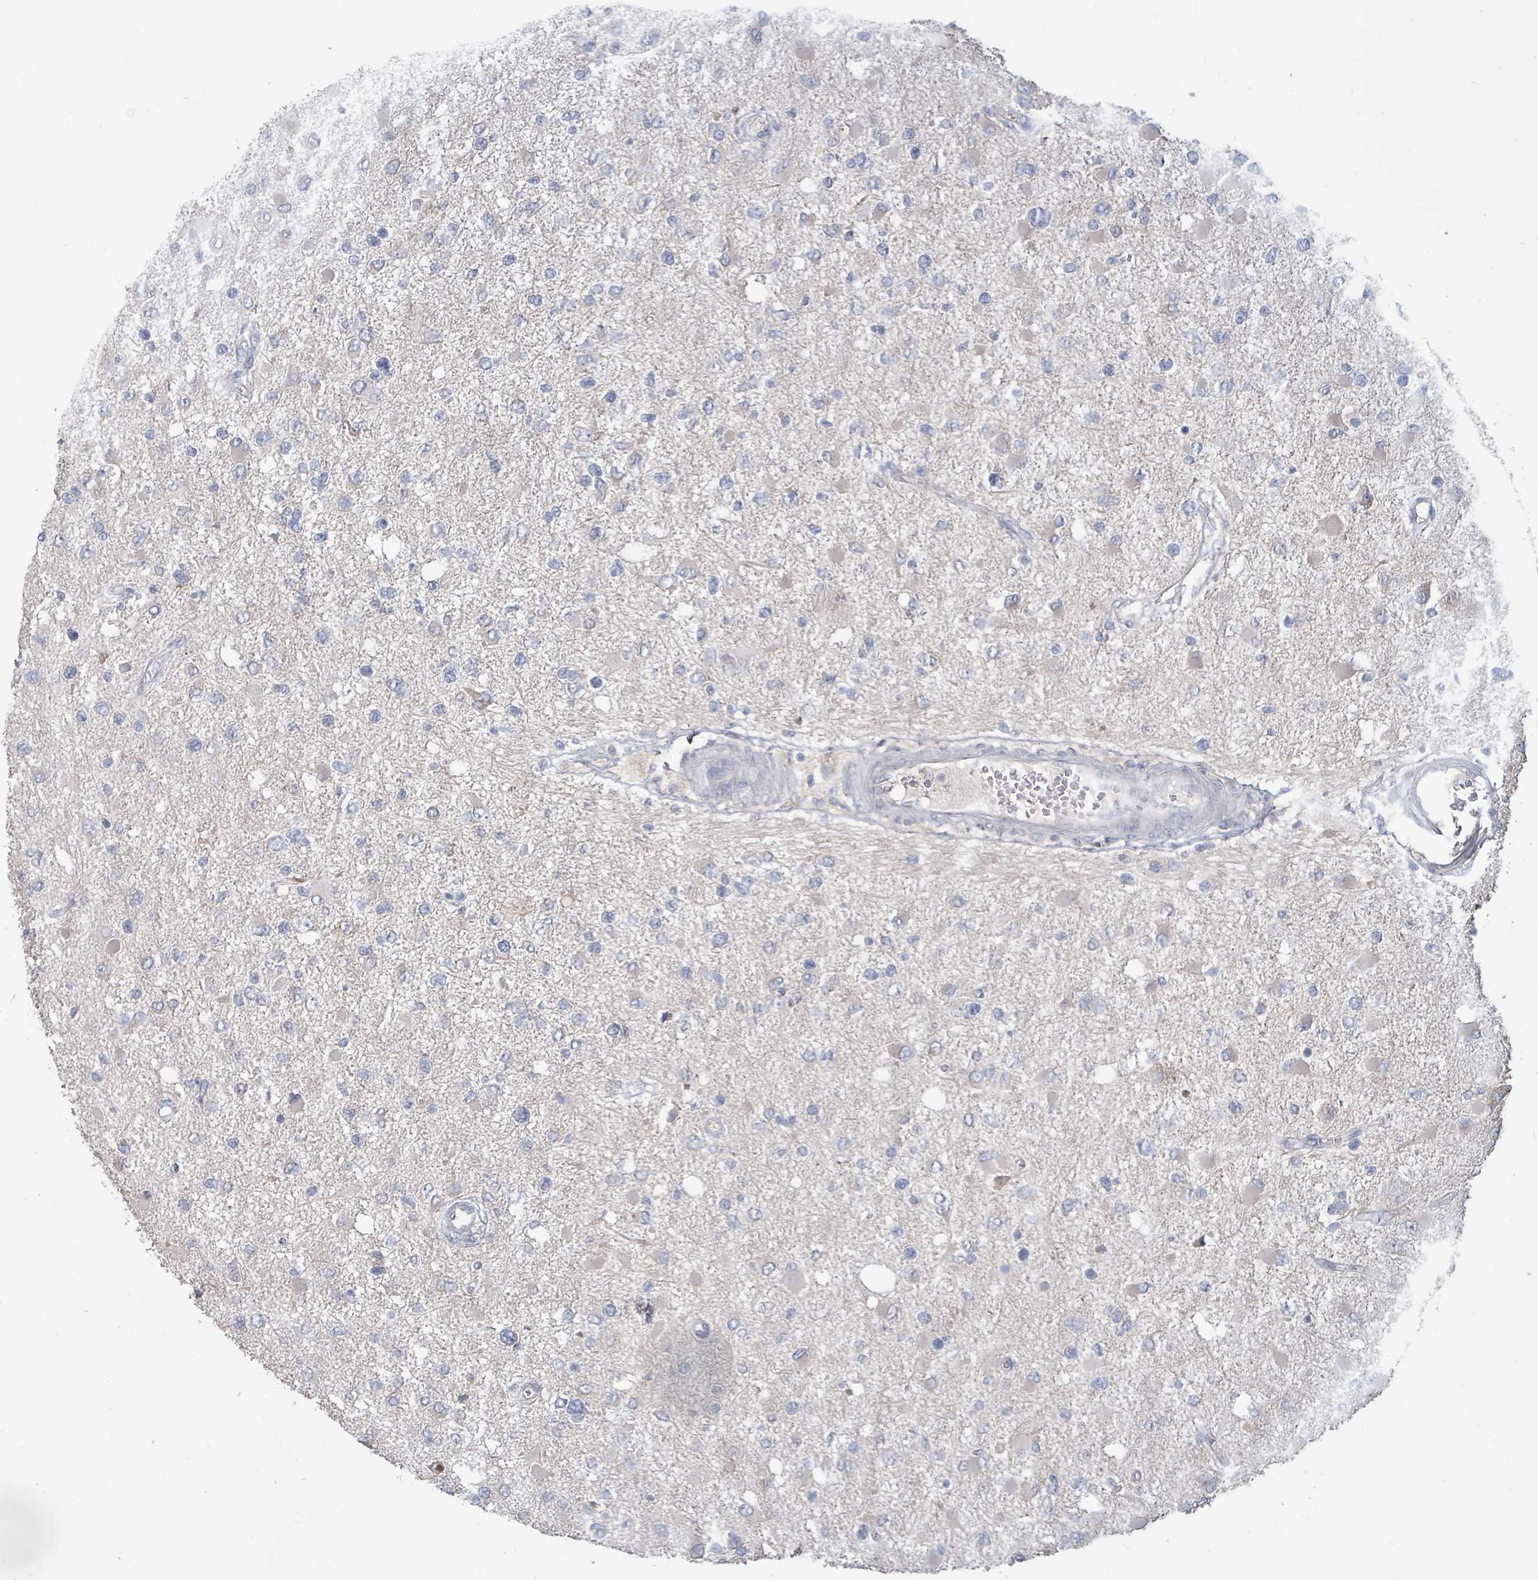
{"staining": {"intensity": "negative", "quantity": "none", "location": "none"}, "tissue": "glioma", "cell_type": "Tumor cells", "image_type": "cancer", "snomed": [{"axis": "morphology", "description": "Glioma, malignant, High grade"}, {"axis": "topography", "description": "Brain"}], "caption": "Immunohistochemistry photomicrograph of neoplastic tissue: glioma stained with DAB (3,3'-diaminobenzidine) exhibits no significant protein positivity in tumor cells.", "gene": "KCNS2", "patient": {"sex": "male", "age": 53}}